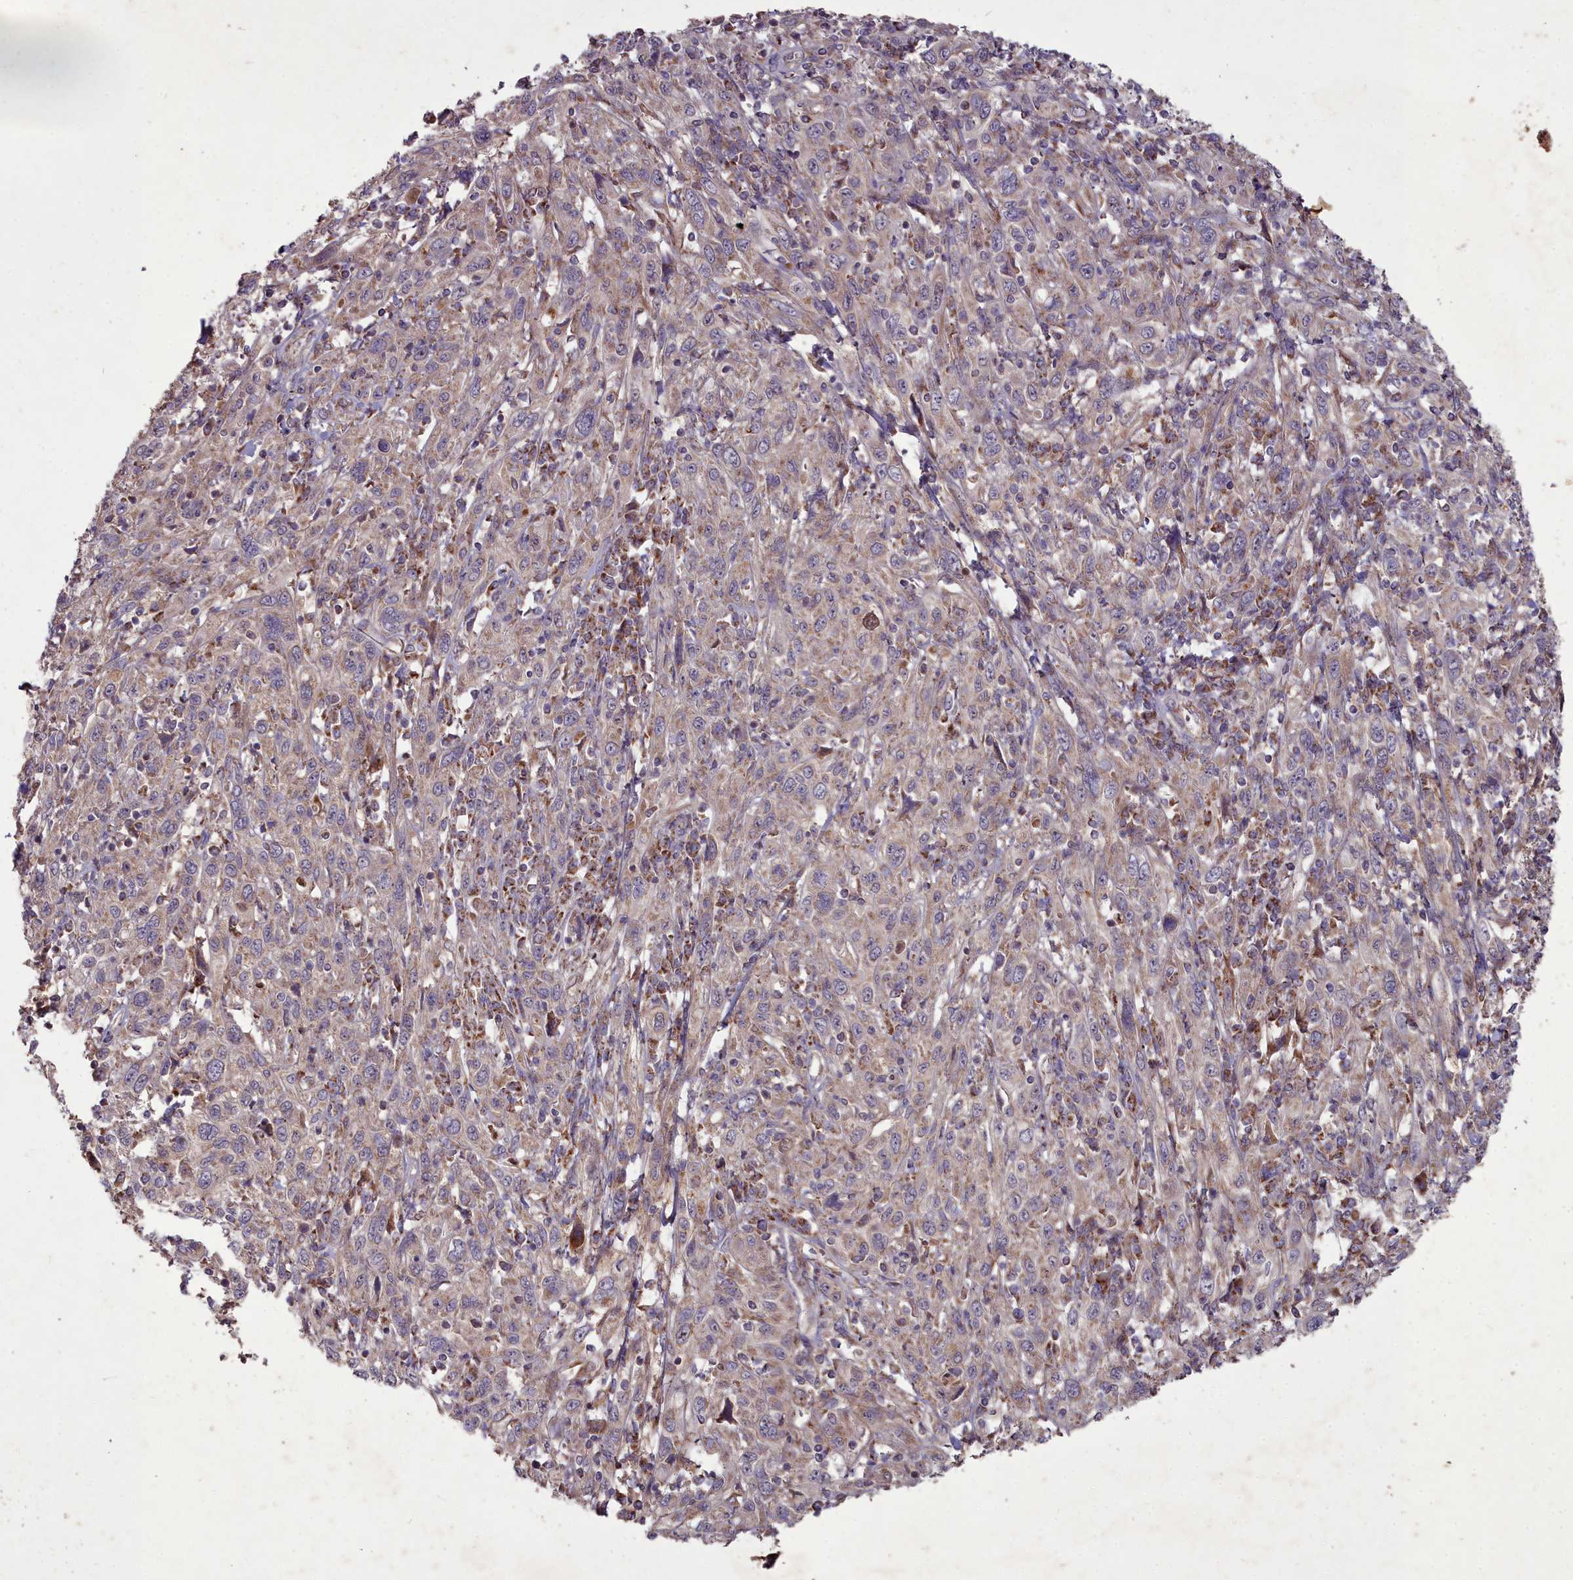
{"staining": {"intensity": "weak", "quantity": "25%-75%", "location": "cytoplasmic/membranous"}, "tissue": "cervical cancer", "cell_type": "Tumor cells", "image_type": "cancer", "snomed": [{"axis": "morphology", "description": "Squamous cell carcinoma, NOS"}, {"axis": "topography", "description": "Cervix"}], "caption": "Immunohistochemical staining of cervical cancer (squamous cell carcinoma) reveals weak cytoplasmic/membranous protein staining in about 25%-75% of tumor cells.", "gene": "COX11", "patient": {"sex": "female", "age": 46}}